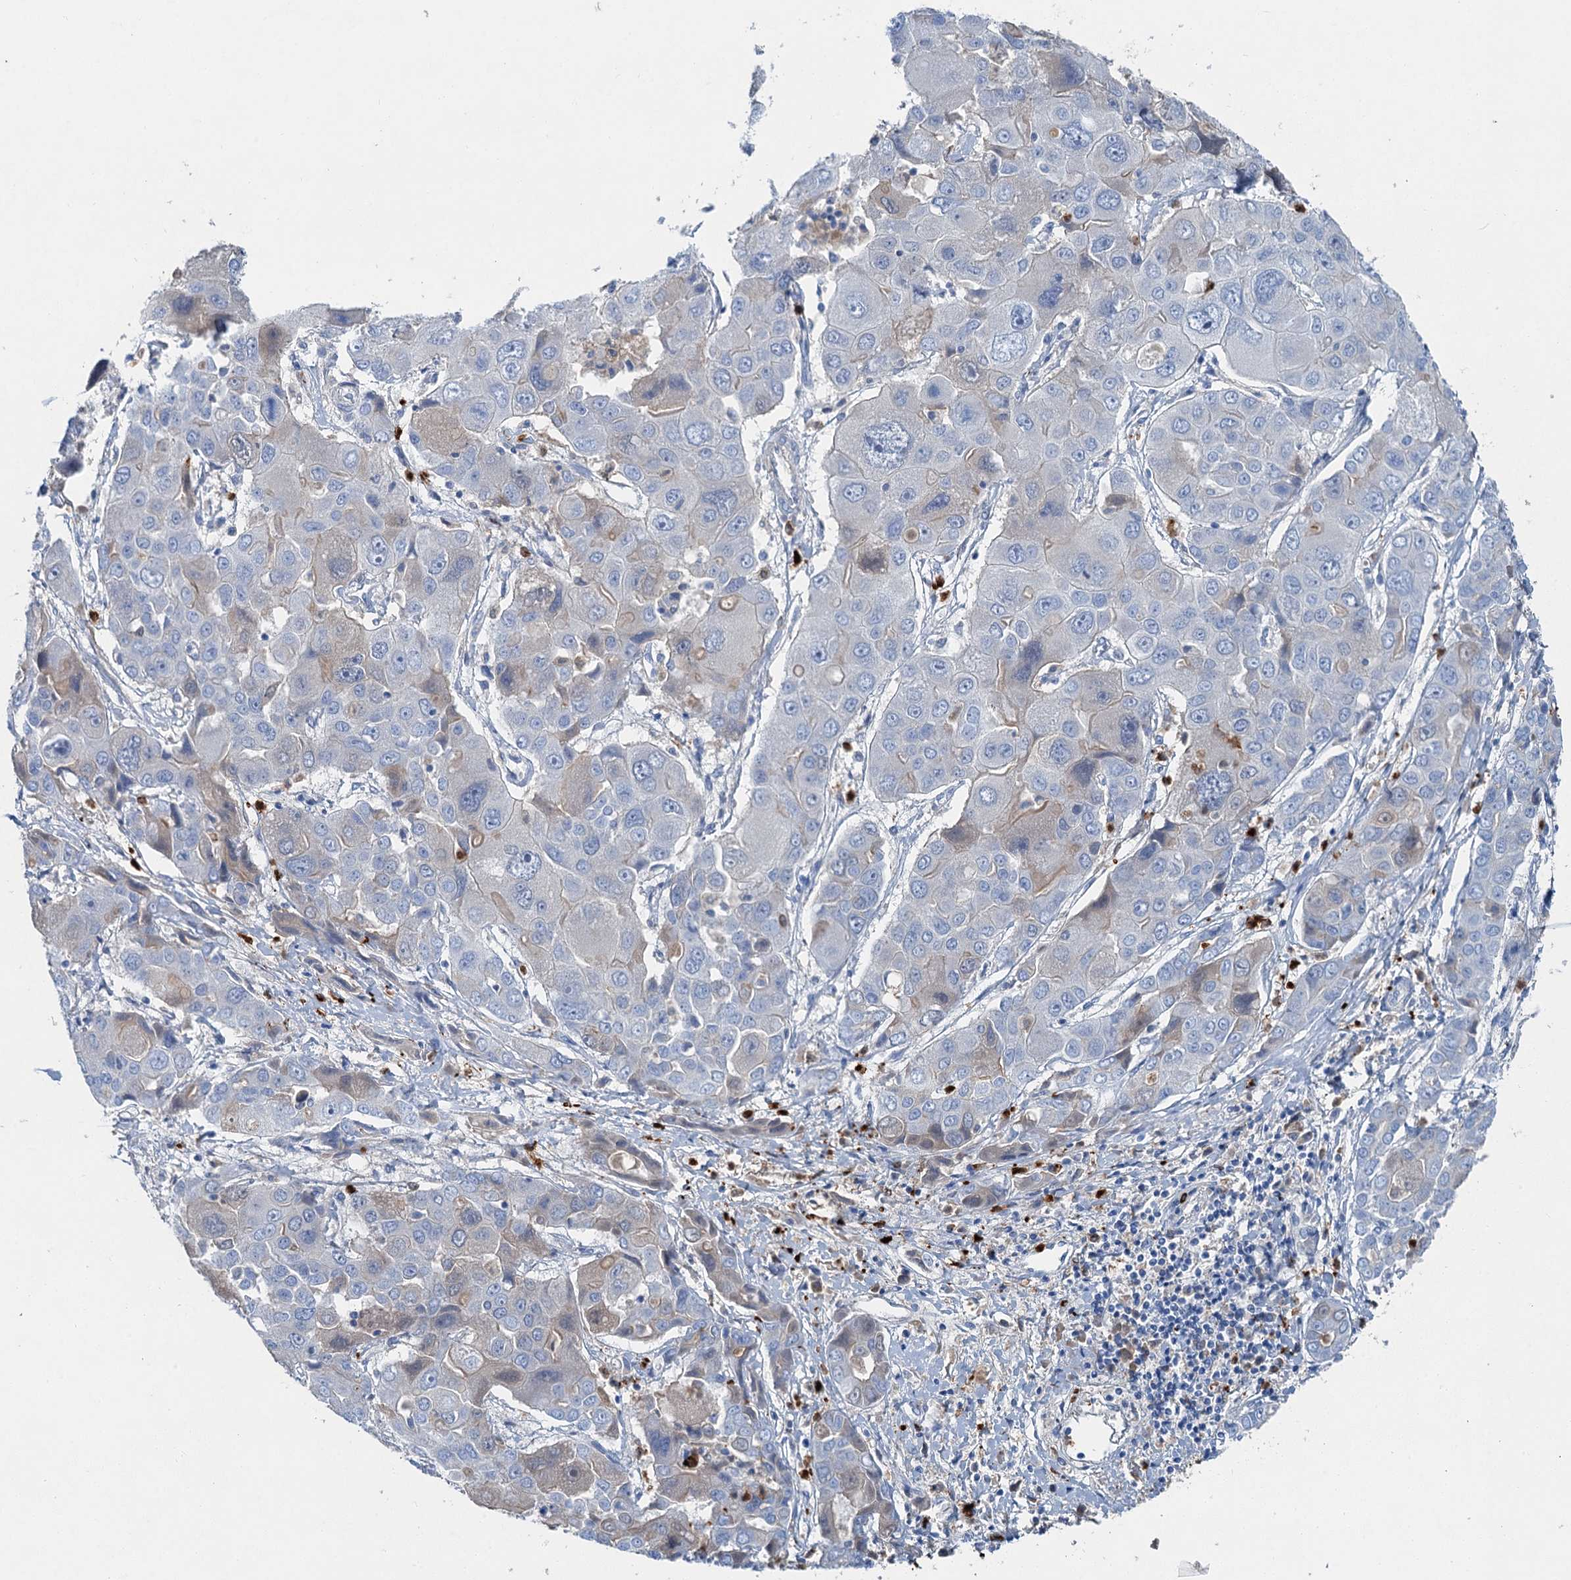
{"staining": {"intensity": "negative", "quantity": "none", "location": "none"}, "tissue": "liver cancer", "cell_type": "Tumor cells", "image_type": "cancer", "snomed": [{"axis": "morphology", "description": "Cholangiocarcinoma"}, {"axis": "topography", "description": "Liver"}], "caption": "This is an immunohistochemistry (IHC) image of human liver cancer (cholangiocarcinoma). There is no positivity in tumor cells.", "gene": "OTOA", "patient": {"sex": "male", "age": 67}}